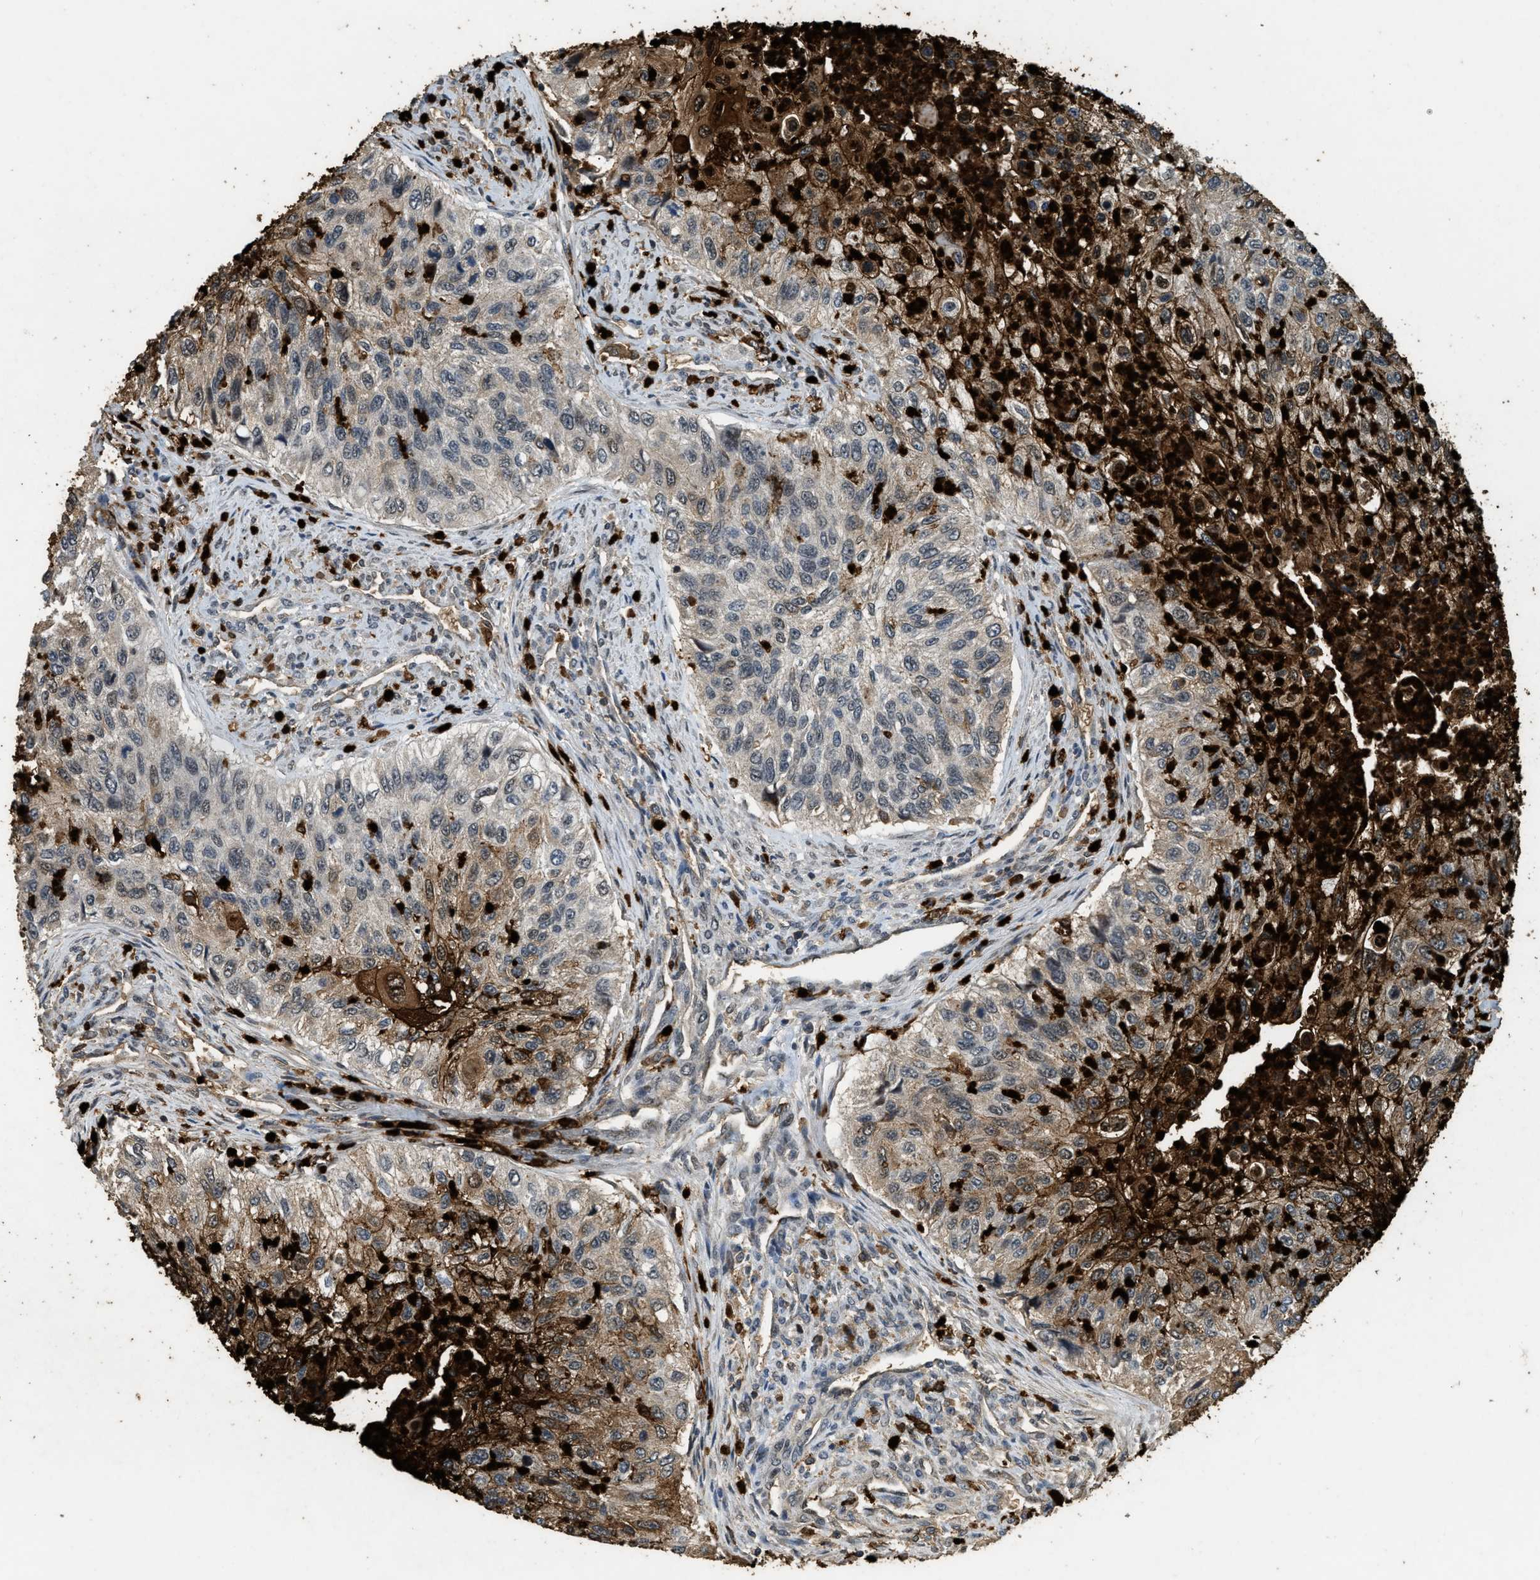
{"staining": {"intensity": "strong", "quantity": "25%-75%", "location": "cytoplasmic/membranous"}, "tissue": "urothelial cancer", "cell_type": "Tumor cells", "image_type": "cancer", "snomed": [{"axis": "morphology", "description": "Urothelial carcinoma, High grade"}, {"axis": "topography", "description": "Urinary bladder"}], "caption": "This is a histology image of IHC staining of high-grade urothelial carcinoma, which shows strong expression in the cytoplasmic/membranous of tumor cells.", "gene": "RNF141", "patient": {"sex": "female", "age": 60}}